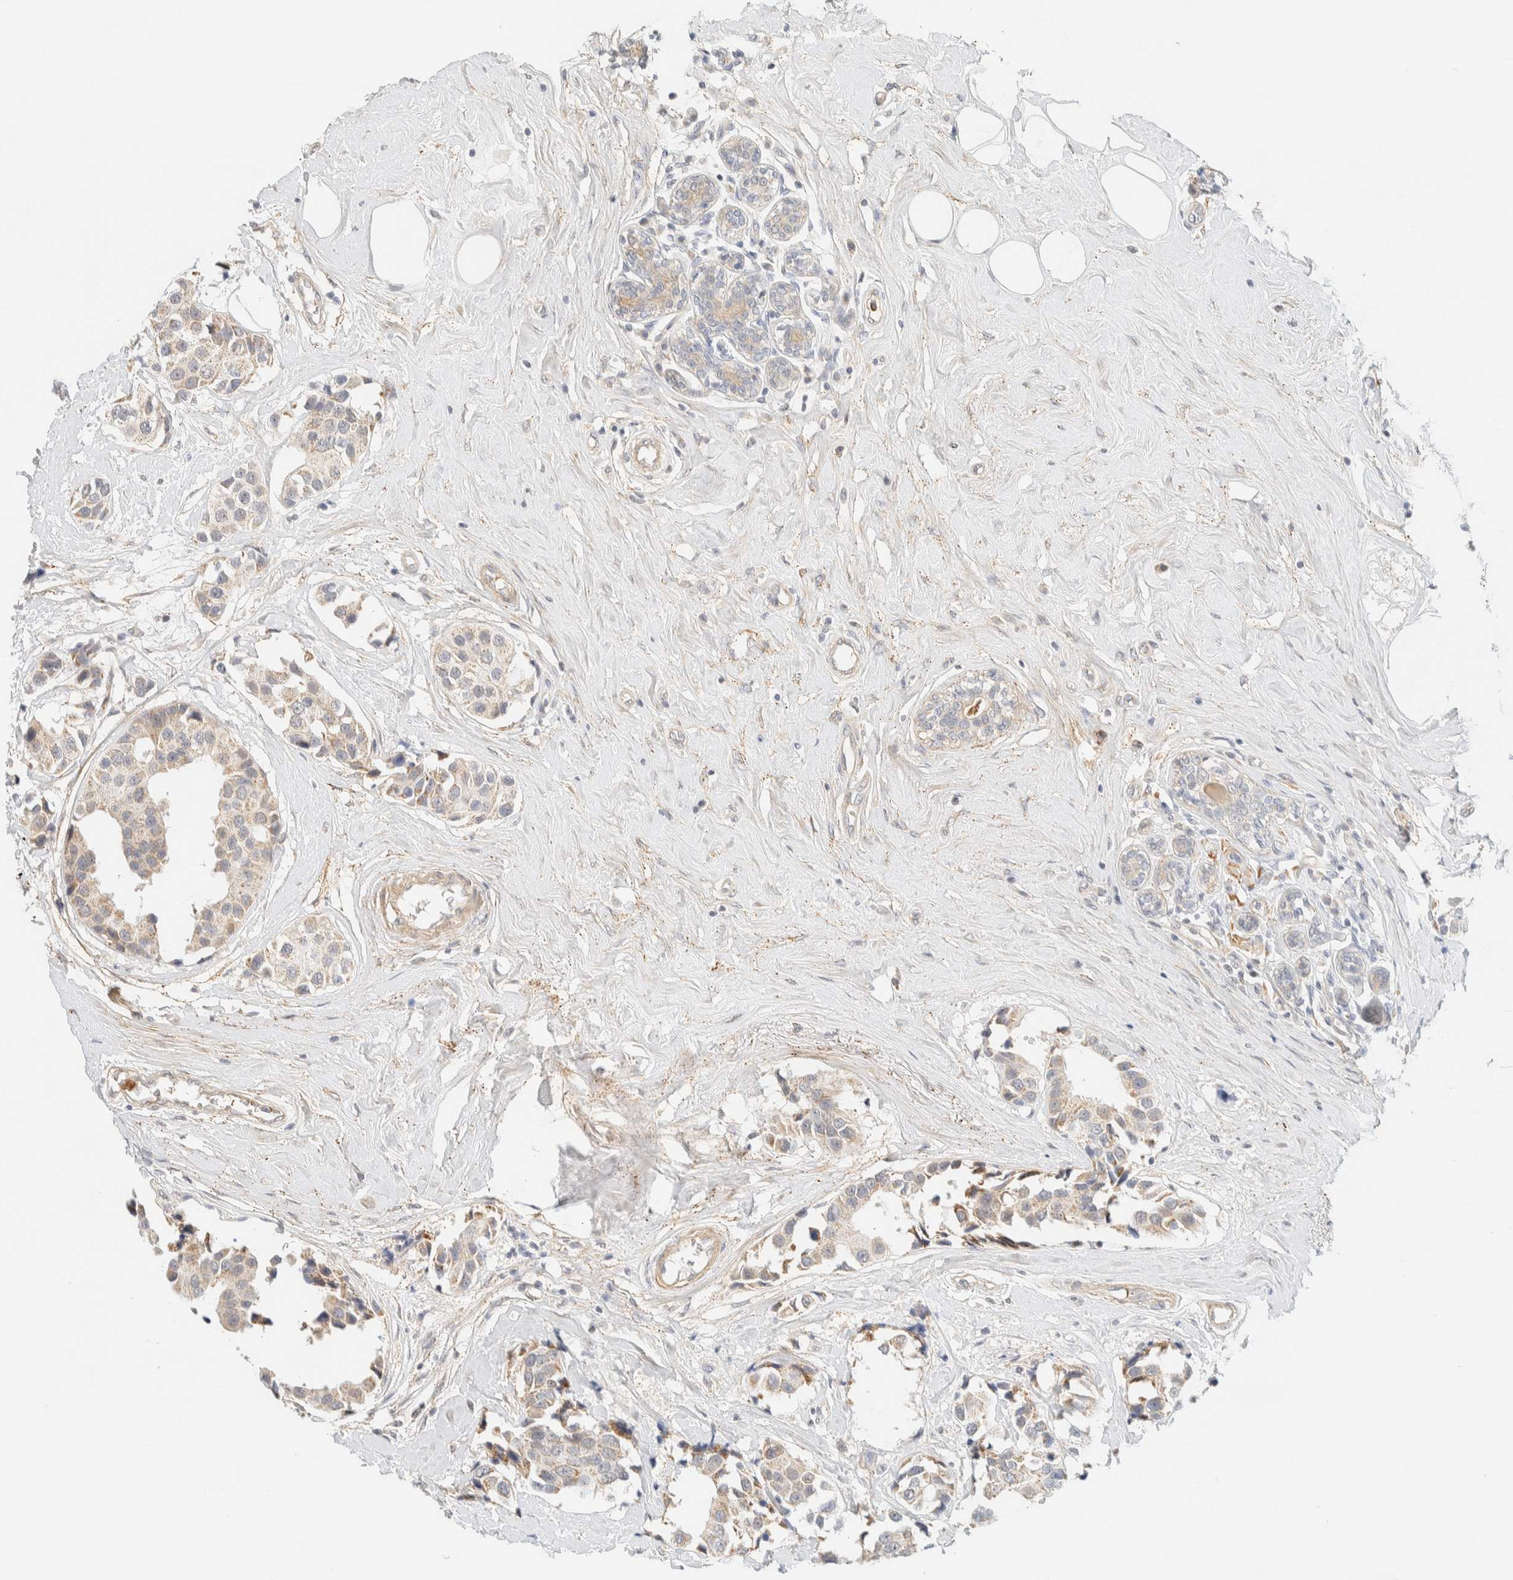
{"staining": {"intensity": "weak", "quantity": ">75%", "location": "cytoplasmic/membranous"}, "tissue": "breast cancer", "cell_type": "Tumor cells", "image_type": "cancer", "snomed": [{"axis": "morphology", "description": "Normal tissue, NOS"}, {"axis": "morphology", "description": "Duct carcinoma"}, {"axis": "topography", "description": "Breast"}], "caption": "A low amount of weak cytoplasmic/membranous staining is appreciated in approximately >75% of tumor cells in infiltrating ductal carcinoma (breast) tissue.", "gene": "TNK1", "patient": {"sex": "female", "age": 39}}